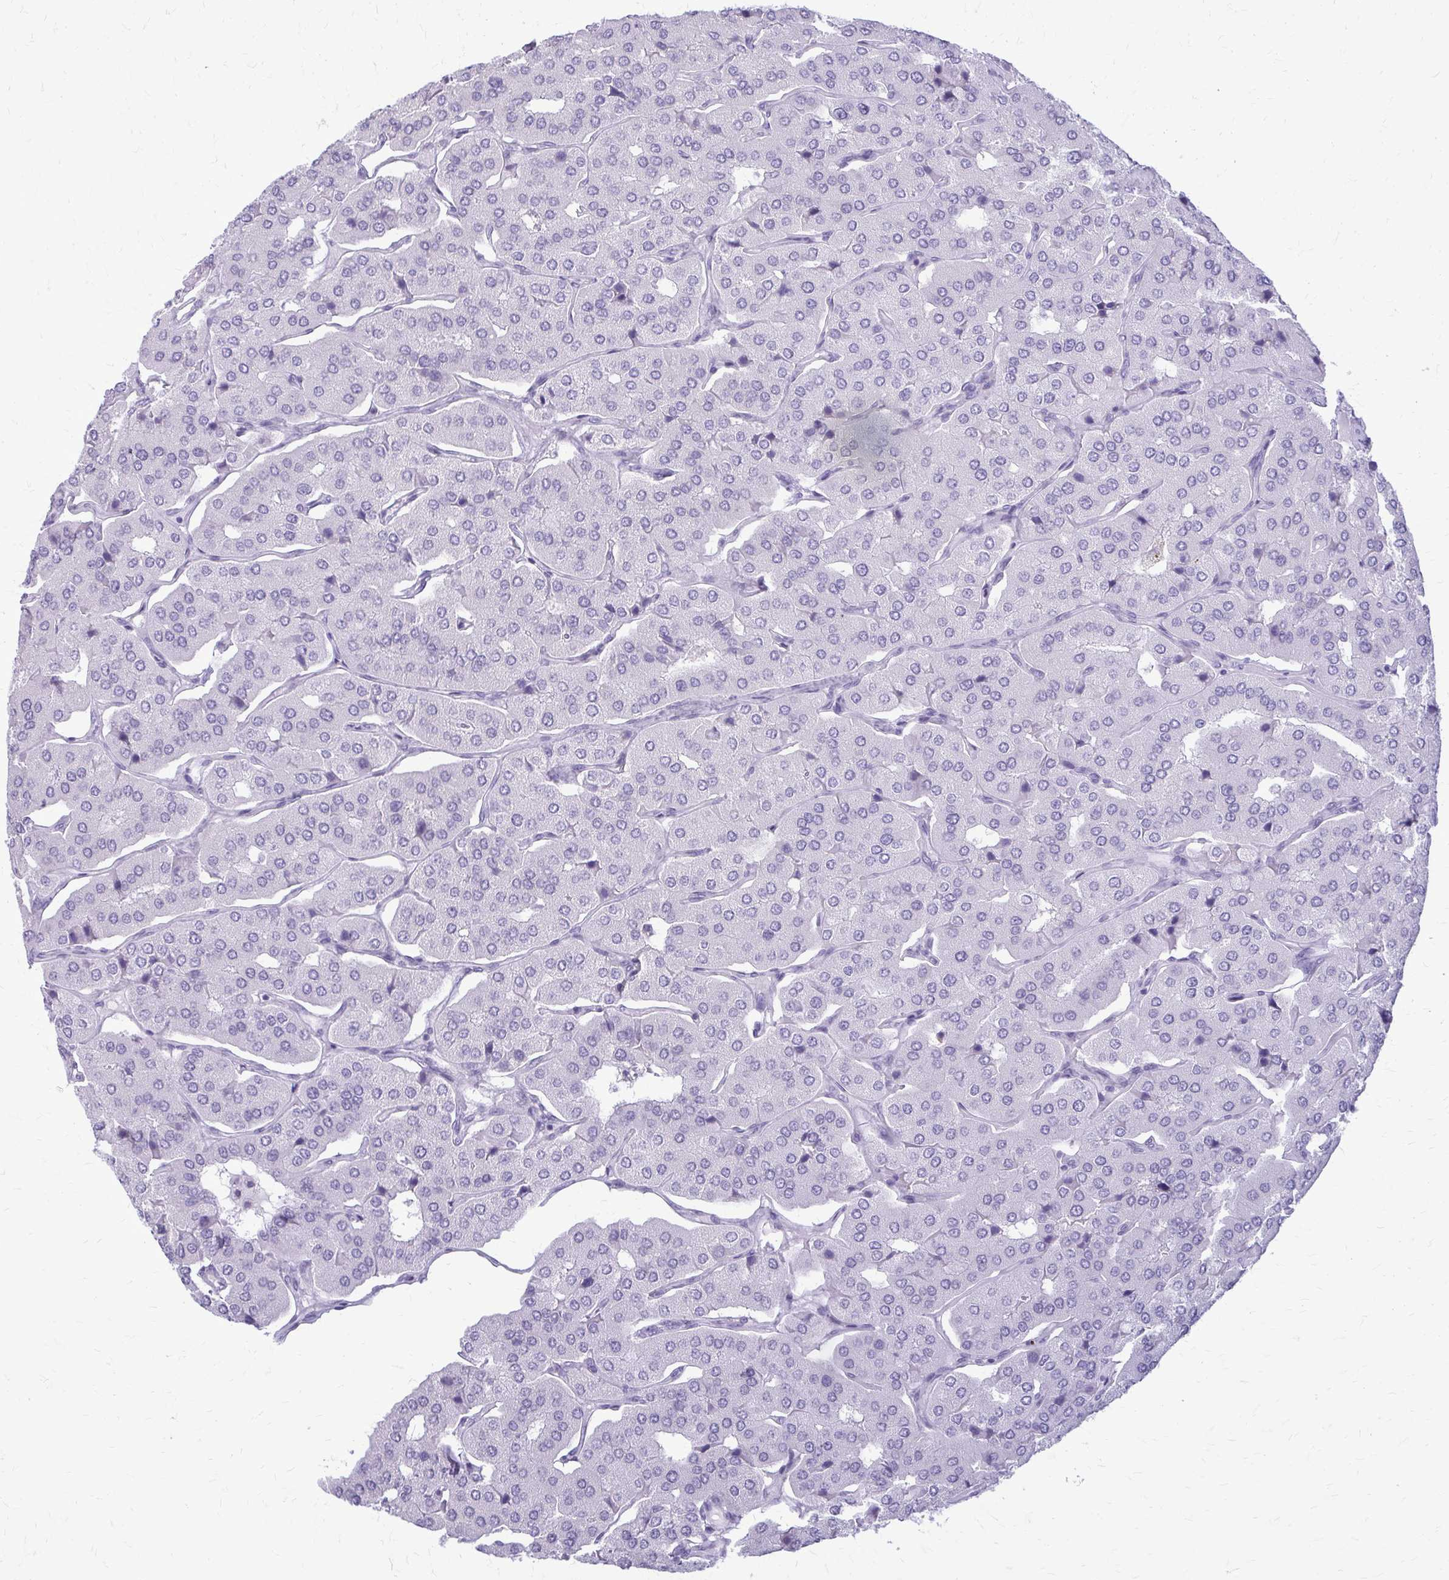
{"staining": {"intensity": "negative", "quantity": "none", "location": "none"}, "tissue": "parathyroid gland", "cell_type": "Glandular cells", "image_type": "normal", "snomed": [{"axis": "morphology", "description": "Normal tissue, NOS"}, {"axis": "morphology", "description": "Adenoma, NOS"}, {"axis": "topography", "description": "Parathyroid gland"}], "caption": "The IHC photomicrograph has no significant staining in glandular cells of parathyroid gland. Brightfield microscopy of immunohistochemistry (IHC) stained with DAB (brown) and hematoxylin (blue), captured at high magnification.", "gene": "KRT5", "patient": {"sex": "female", "age": 86}}